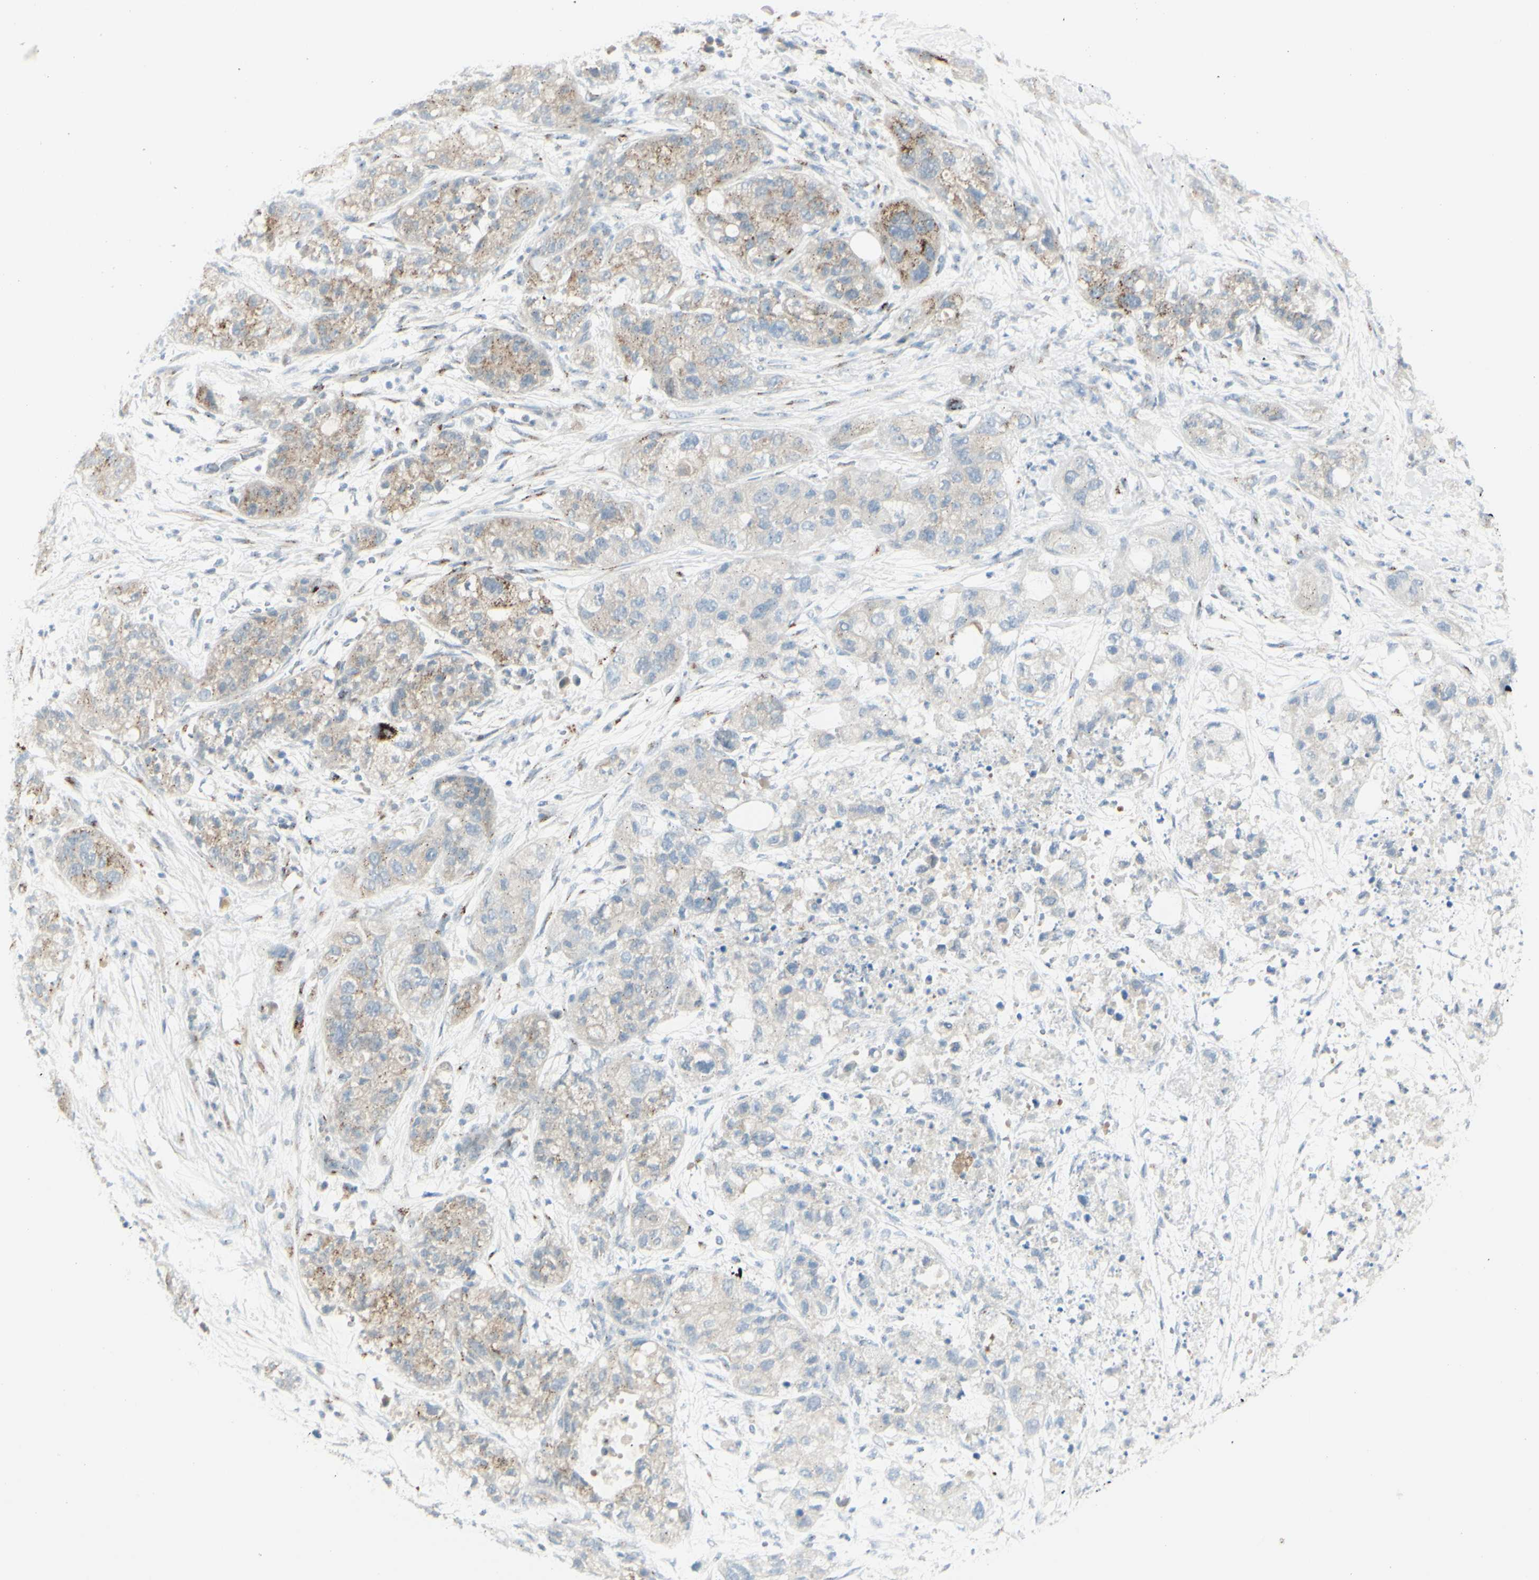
{"staining": {"intensity": "moderate", "quantity": ">75%", "location": "cytoplasmic/membranous"}, "tissue": "pancreatic cancer", "cell_type": "Tumor cells", "image_type": "cancer", "snomed": [{"axis": "morphology", "description": "Adenocarcinoma, NOS"}, {"axis": "topography", "description": "Pancreas"}], "caption": "Protein staining of pancreatic cancer tissue demonstrates moderate cytoplasmic/membranous positivity in approximately >75% of tumor cells. The staining was performed using DAB (3,3'-diaminobenzidine), with brown indicating positive protein expression. Nuclei are stained blue with hematoxylin.", "gene": "B4GALT1", "patient": {"sex": "female", "age": 78}}